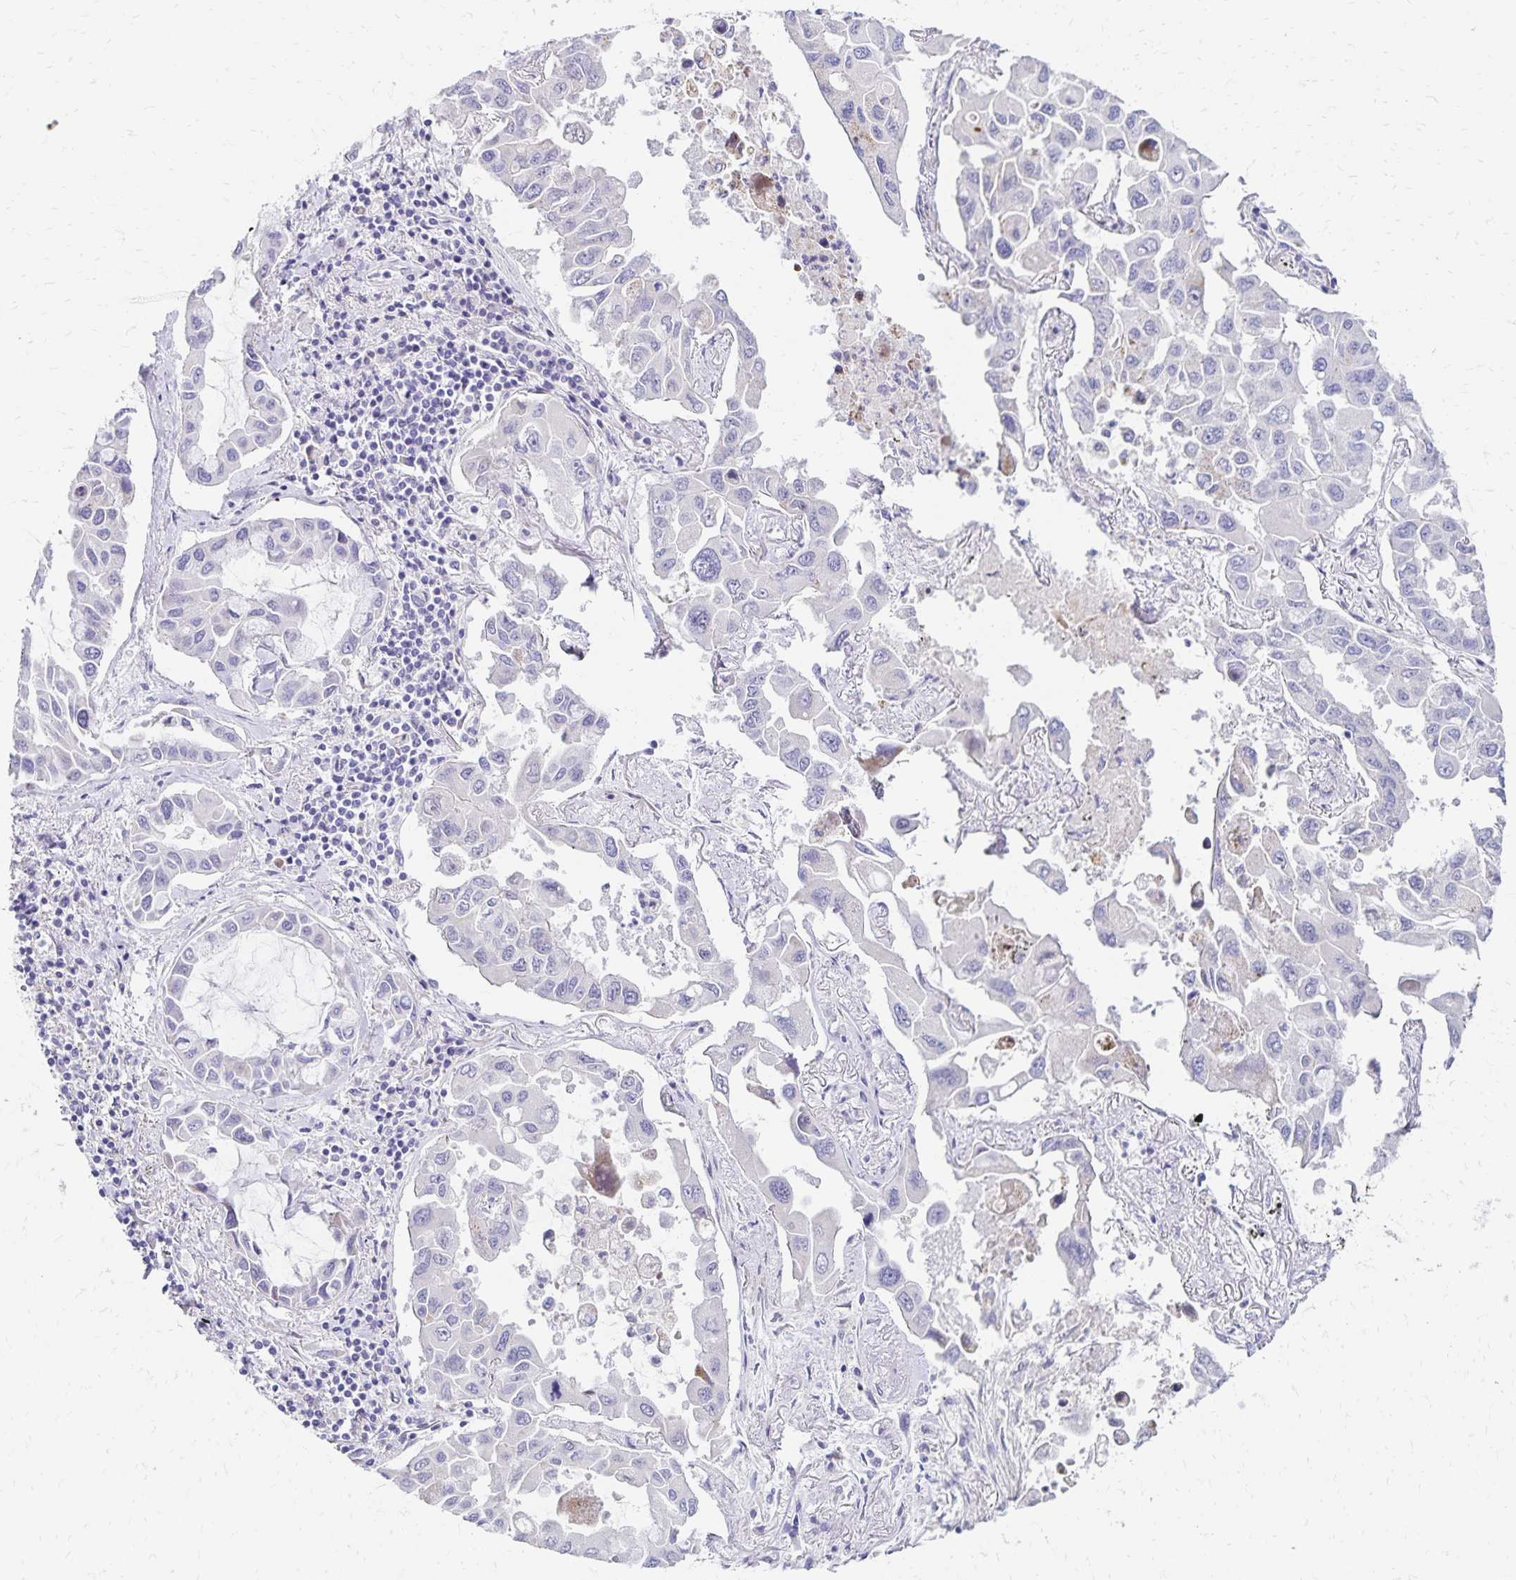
{"staining": {"intensity": "negative", "quantity": "none", "location": "none"}, "tissue": "lung cancer", "cell_type": "Tumor cells", "image_type": "cancer", "snomed": [{"axis": "morphology", "description": "Adenocarcinoma, NOS"}, {"axis": "topography", "description": "Lung"}], "caption": "Photomicrograph shows no protein expression in tumor cells of lung adenocarcinoma tissue. (Brightfield microscopy of DAB IHC at high magnification).", "gene": "NECAP1", "patient": {"sex": "male", "age": 64}}